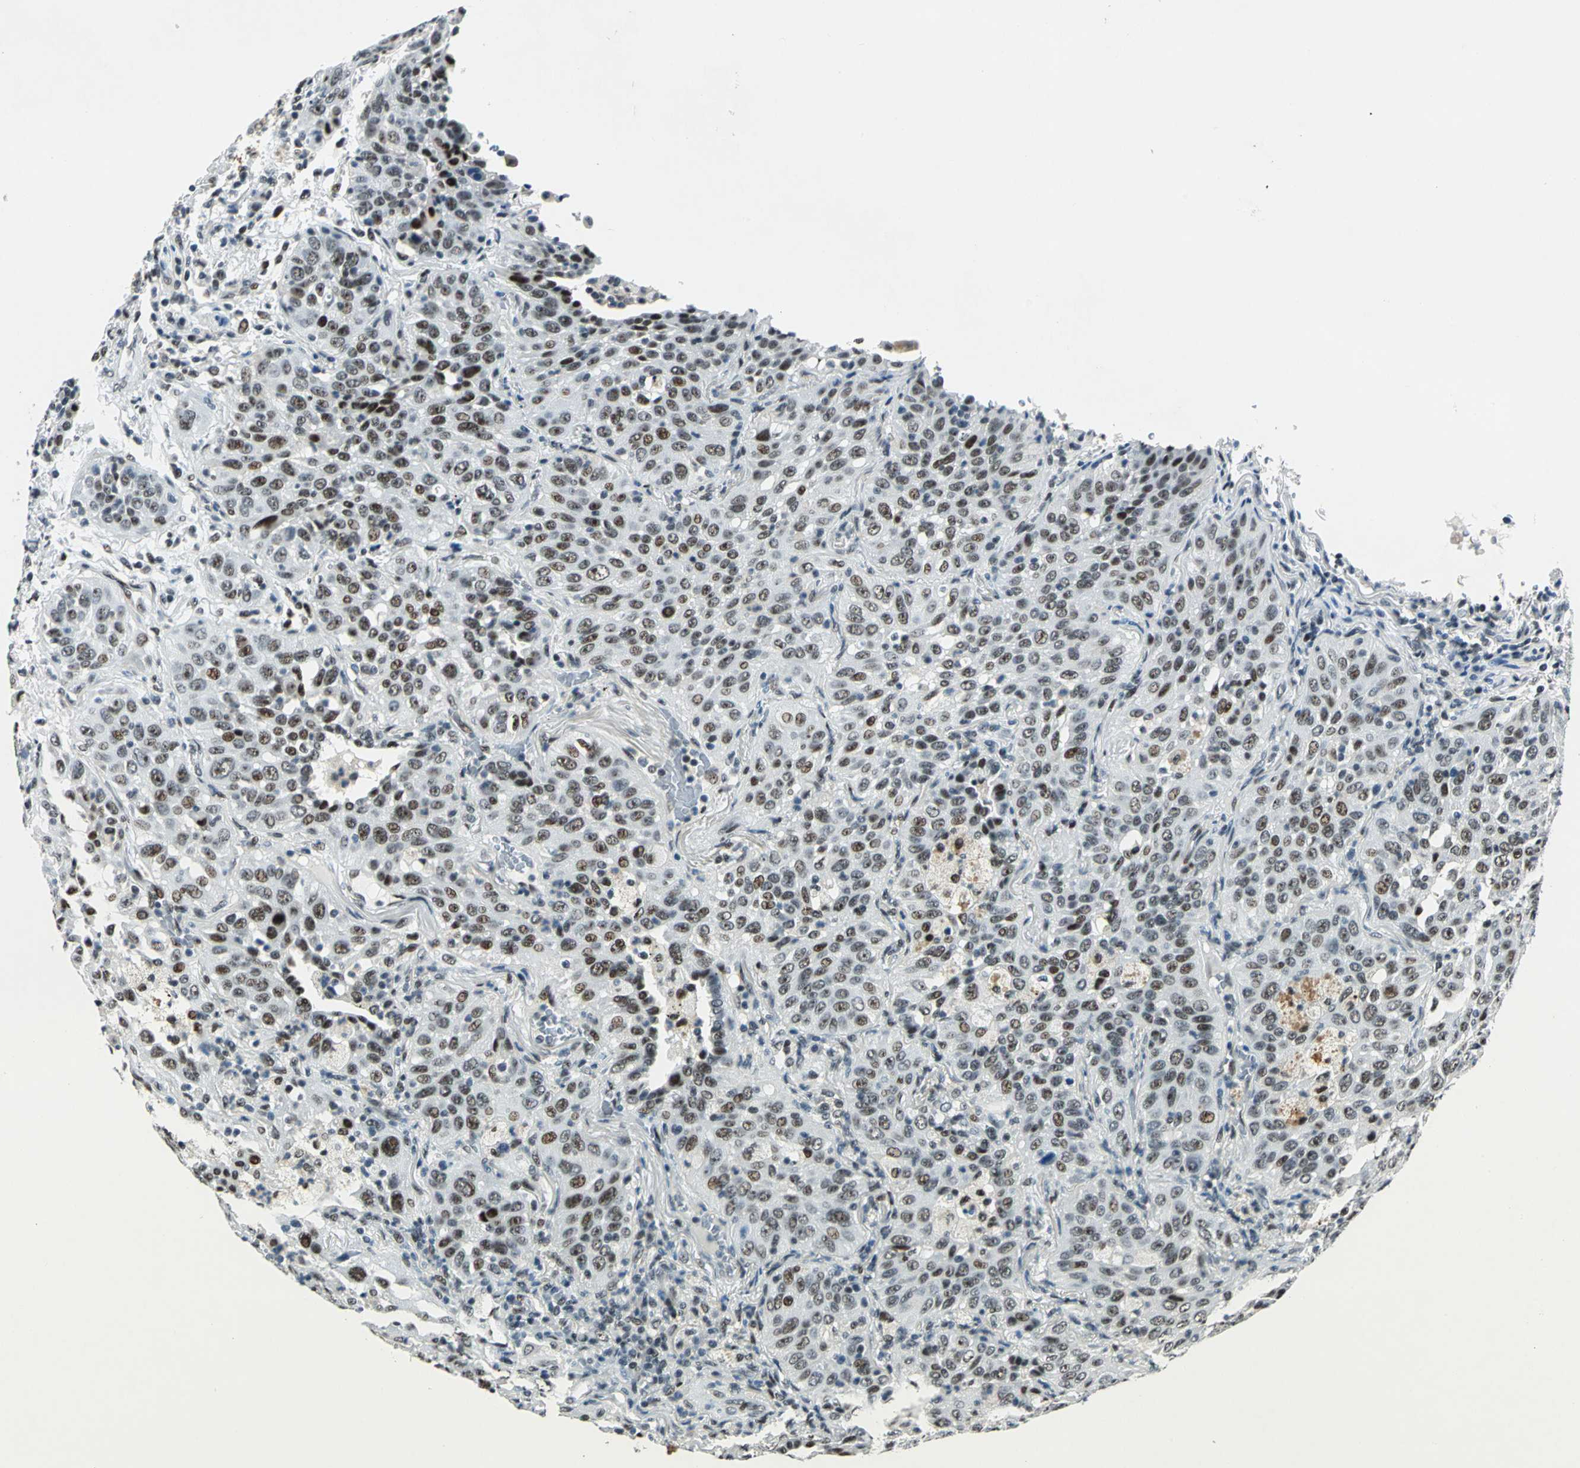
{"staining": {"intensity": "strong", "quantity": ">75%", "location": "nuclear"}, "tissue": "lung cancer", "cell_type": "Tumor cells", "image_type": "cancer", "snomed": [{"axis": "morphology", "description": "Squamous cell carcinoma, NOS"}, {"axis": "topography", "description": "Lung"}], "caption": "Lung squamous cell carcinoma stained with IHC reveals strong nuclear positivity in about >75% of tumor cells.", "gene": "KAT6B", "patient": {"sex": "female", "age": 67}}